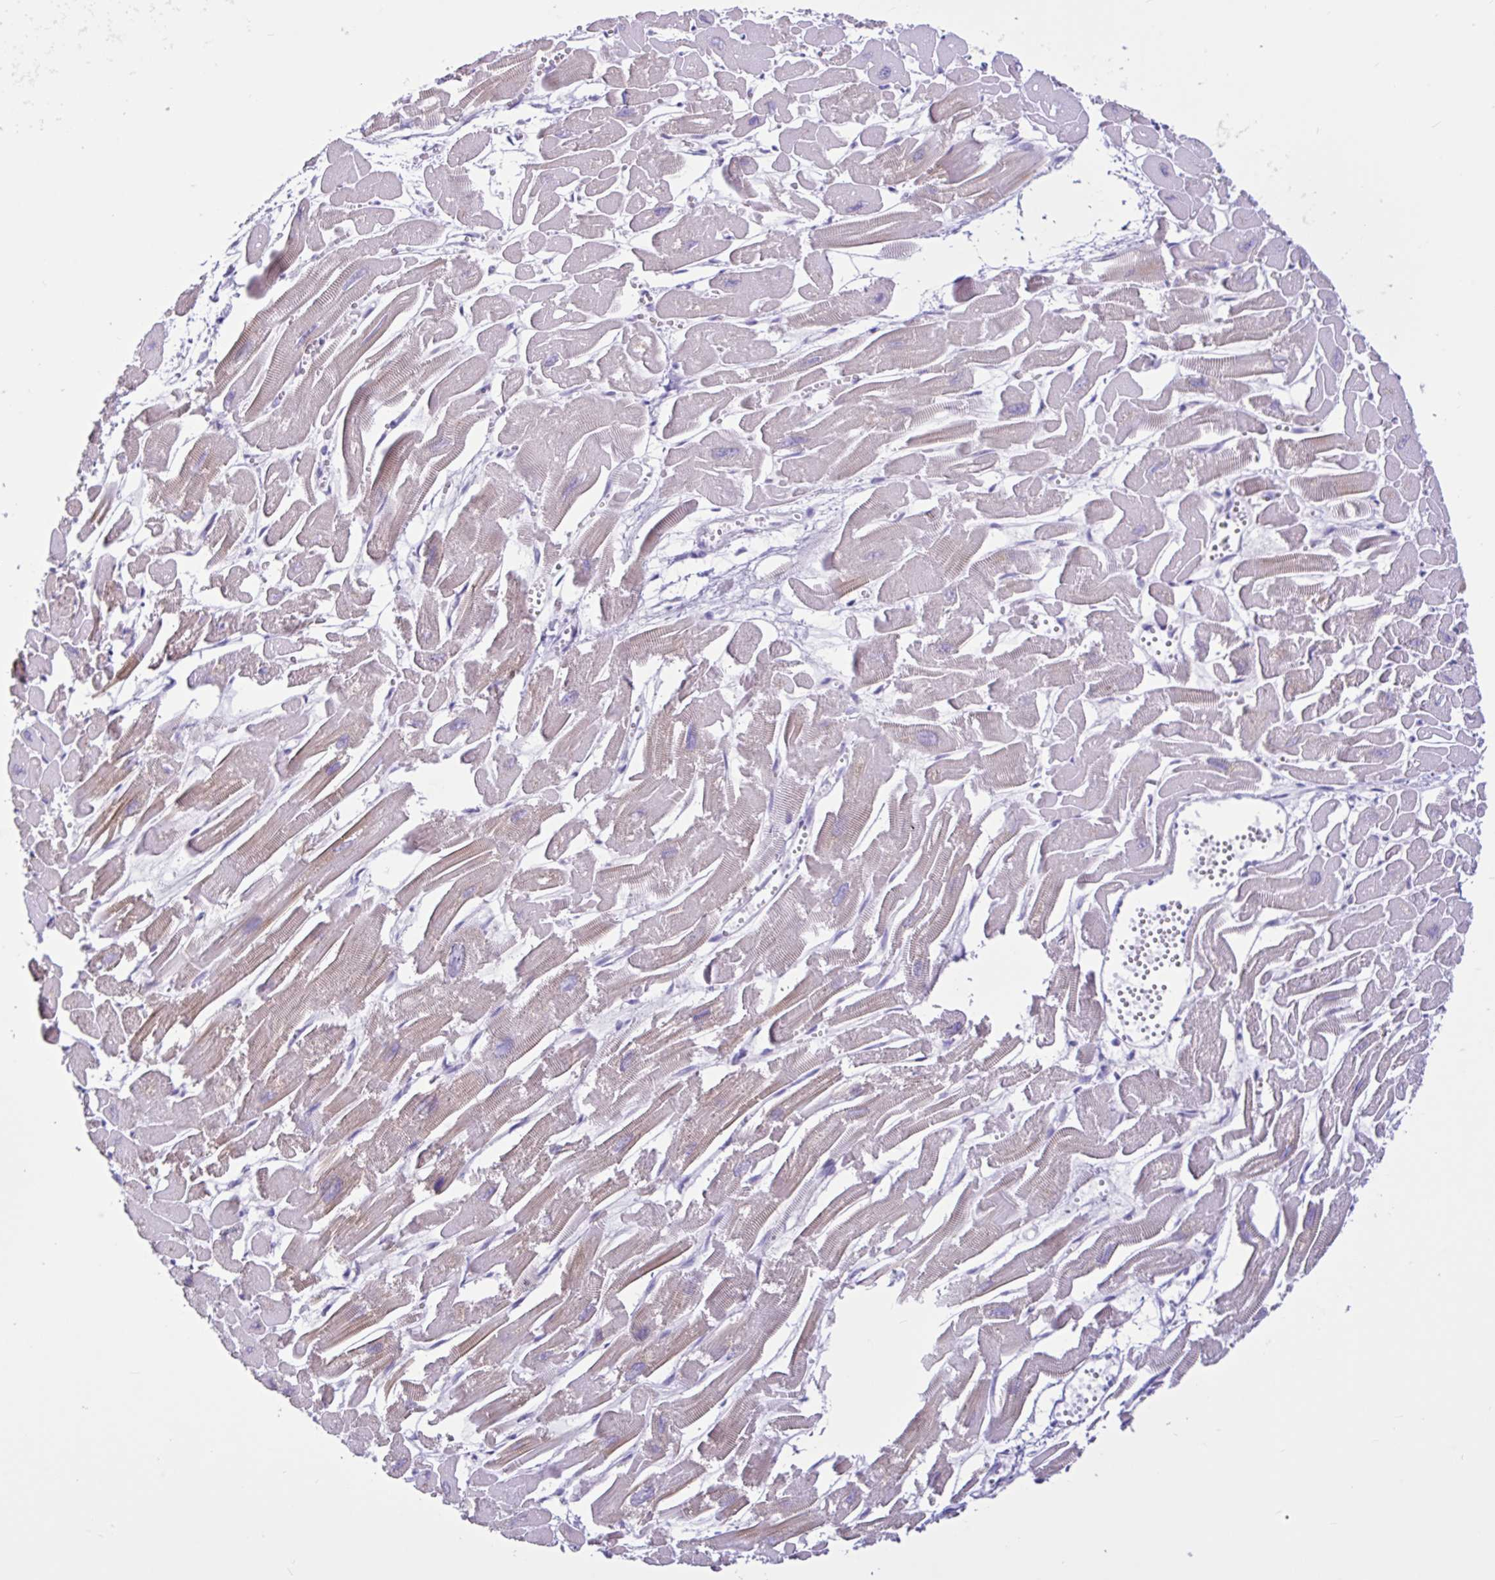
{"staining": {"intensity": "weak", "quantity": "25%-75%", "location": "cytoplasmic/membranous"}, "tissue": "heart muscle", "cell_type": "Cardiomyocytes", "image_type": "normal", "snomed": [{"axis": "morphology", "description": "Normal tissue, NOS"}, {"axis": "topography", "description": "Heart"}], "caption": "A high-resolution histopathology image shows IHC staining of benign heart muscle, which displays weak cytoplasmic/membranous positivity in about 25%-75% of cardiomyocytes. The staining was performed using DAB (3,3'-diaminobenzidine), with brown indicating positive protein expression. Nuclei are stained blue with hematoxylin.", "gene": "CYP19A1", "patient": {"sex": "male", "age": 54}}